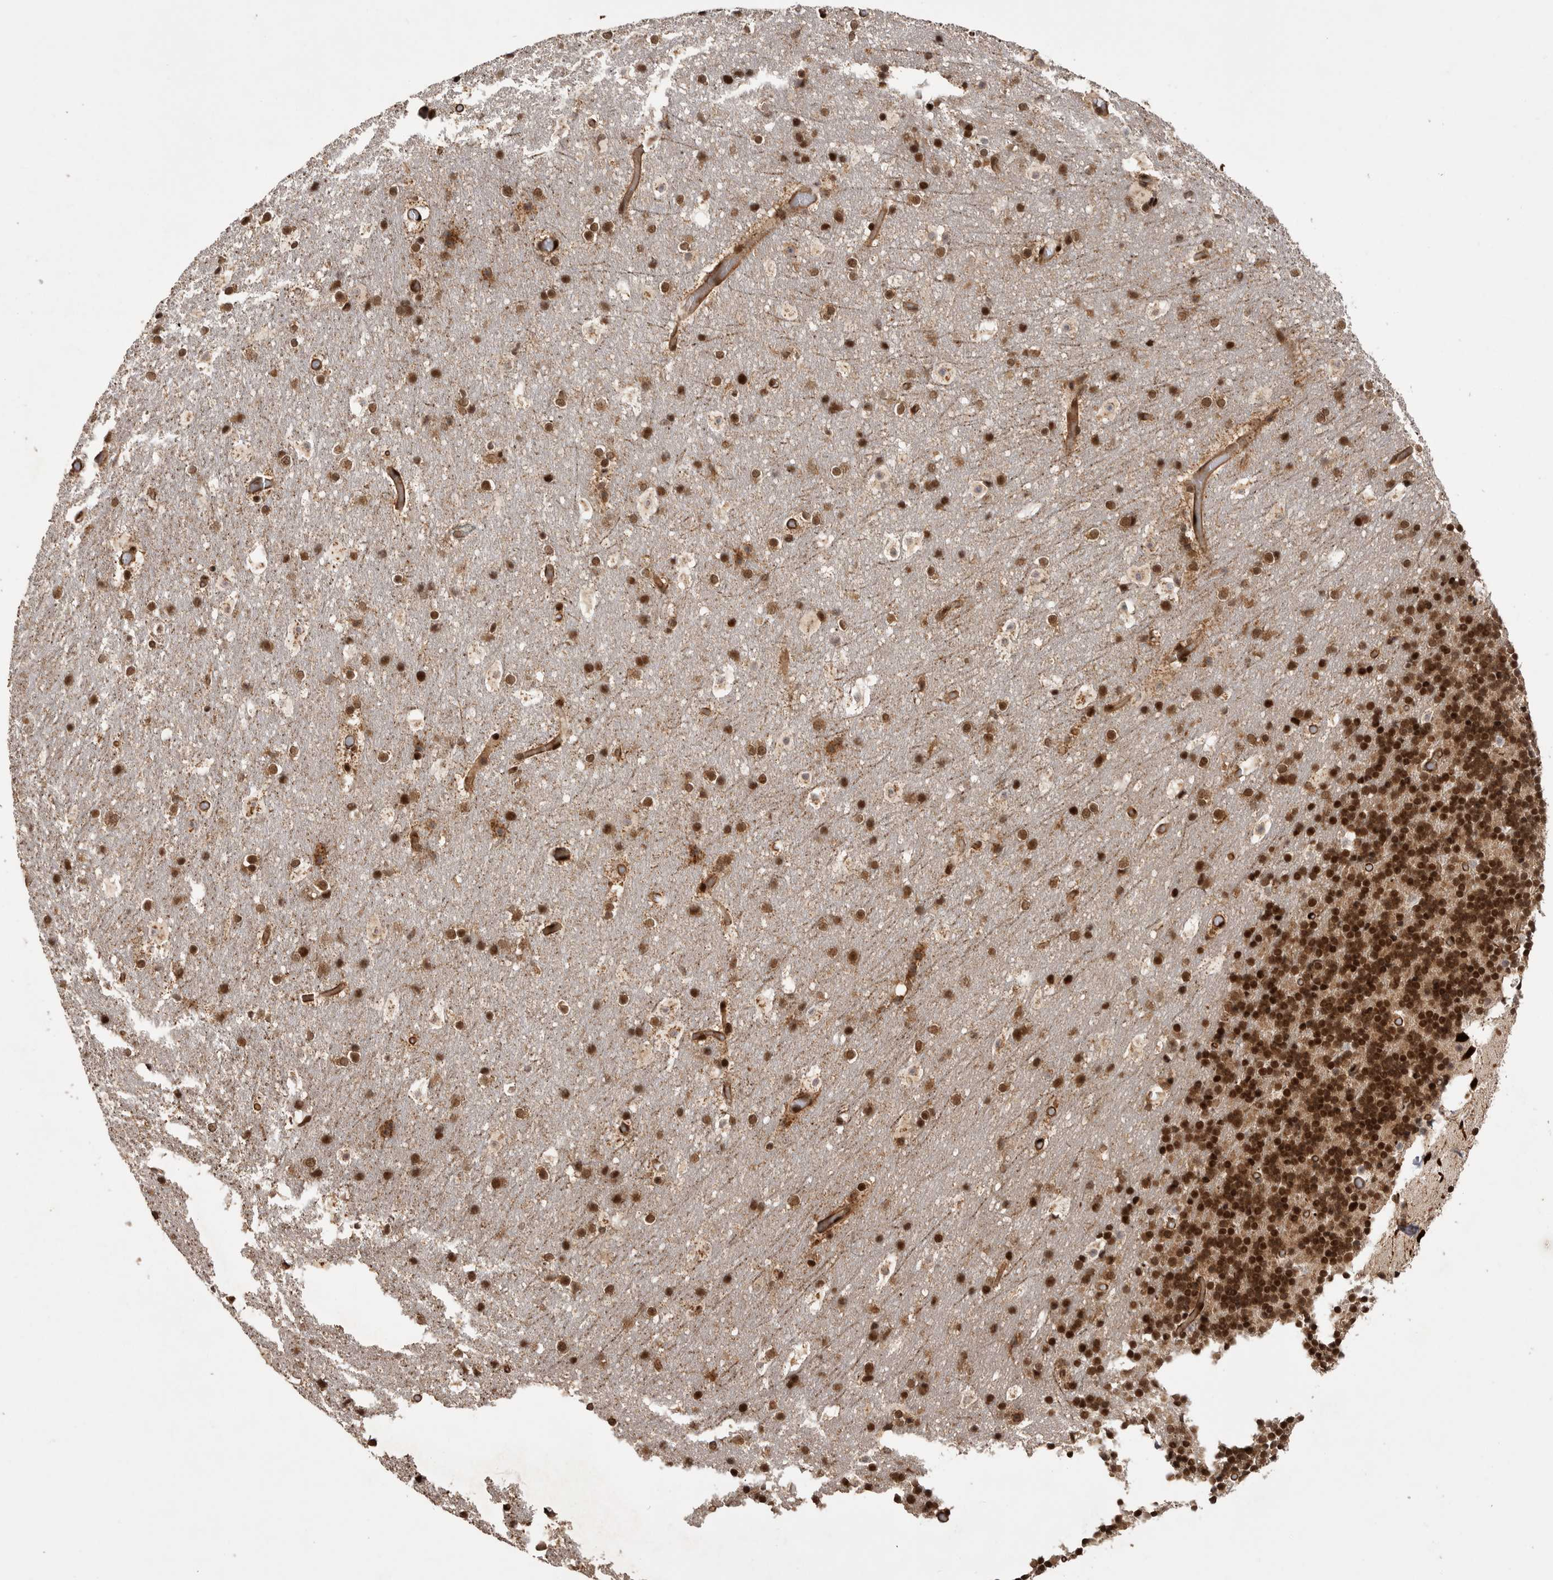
{"staining": {"intensity": "strong", "quantity": ">75%", "location": "nuclear"}, "tissue": "cerebellum", "cell_type": "Cells in granular layer", "image_type": "normal", "snomed": [{"axis": "morphology", "description": "Normal tissue, NOS"}, {"axis": "topography", "description": "Cerebellum"}], "caption": "A histopathology image showing strong nuclear expression in approximately >75% of cells in granular layer in normal cerebellum, as visualized by brown immunohistochemical staining.", "gene": "PPP1R8", "patient": {"sex": "male", "age": 57}}